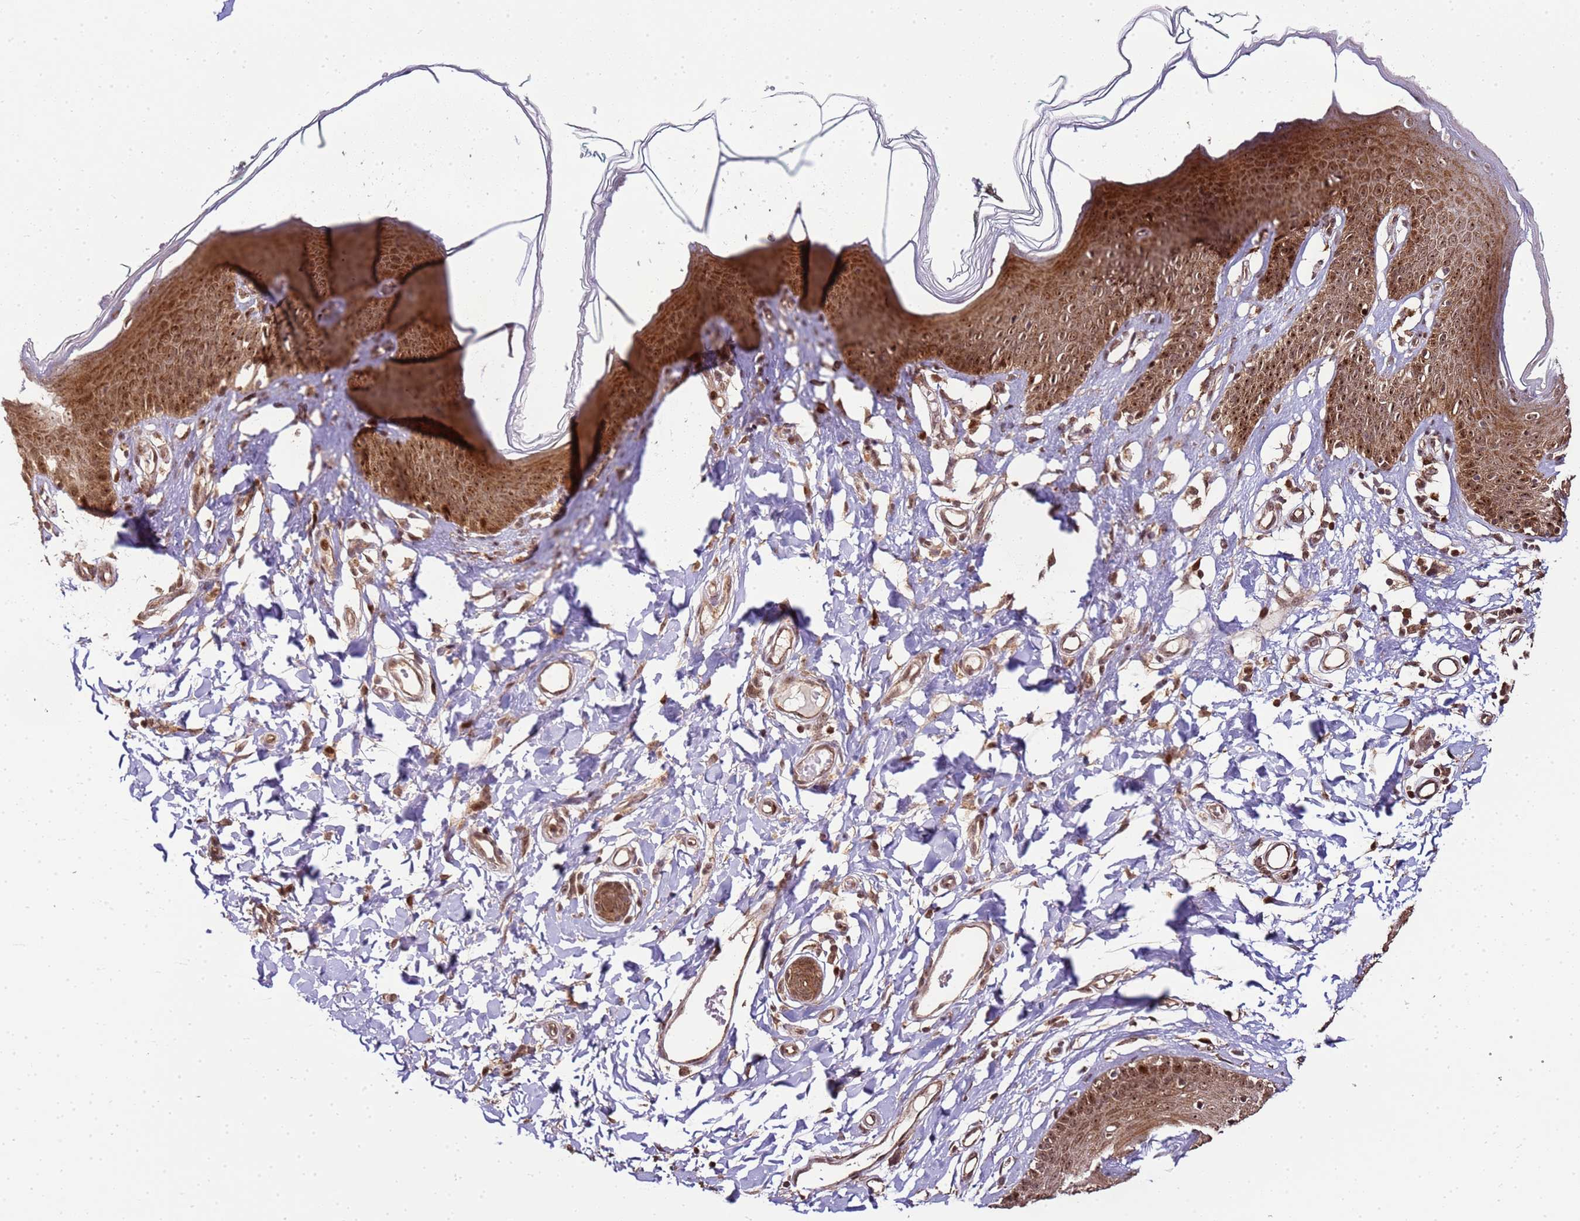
{"staining": {"intensity": "strong", "quantity": ">75%", "location": "cytoplasmic/membranous,nuclear"}, "tissue": "skin", "cell_type": "Epidermal cells", "image_type": "normal", "snomed": [{"axis": "morphology", "description": "Normal tissue, NOS"}, {"axis": "topography", "description": "Vulva"}], "caption": "Strong cytoplasmic/membranous,nuclear protein staining is identified in about >75% of epidermal cells in skin.", "gene": "PEX14", "patient": {"sex": "female", "age": 66}}